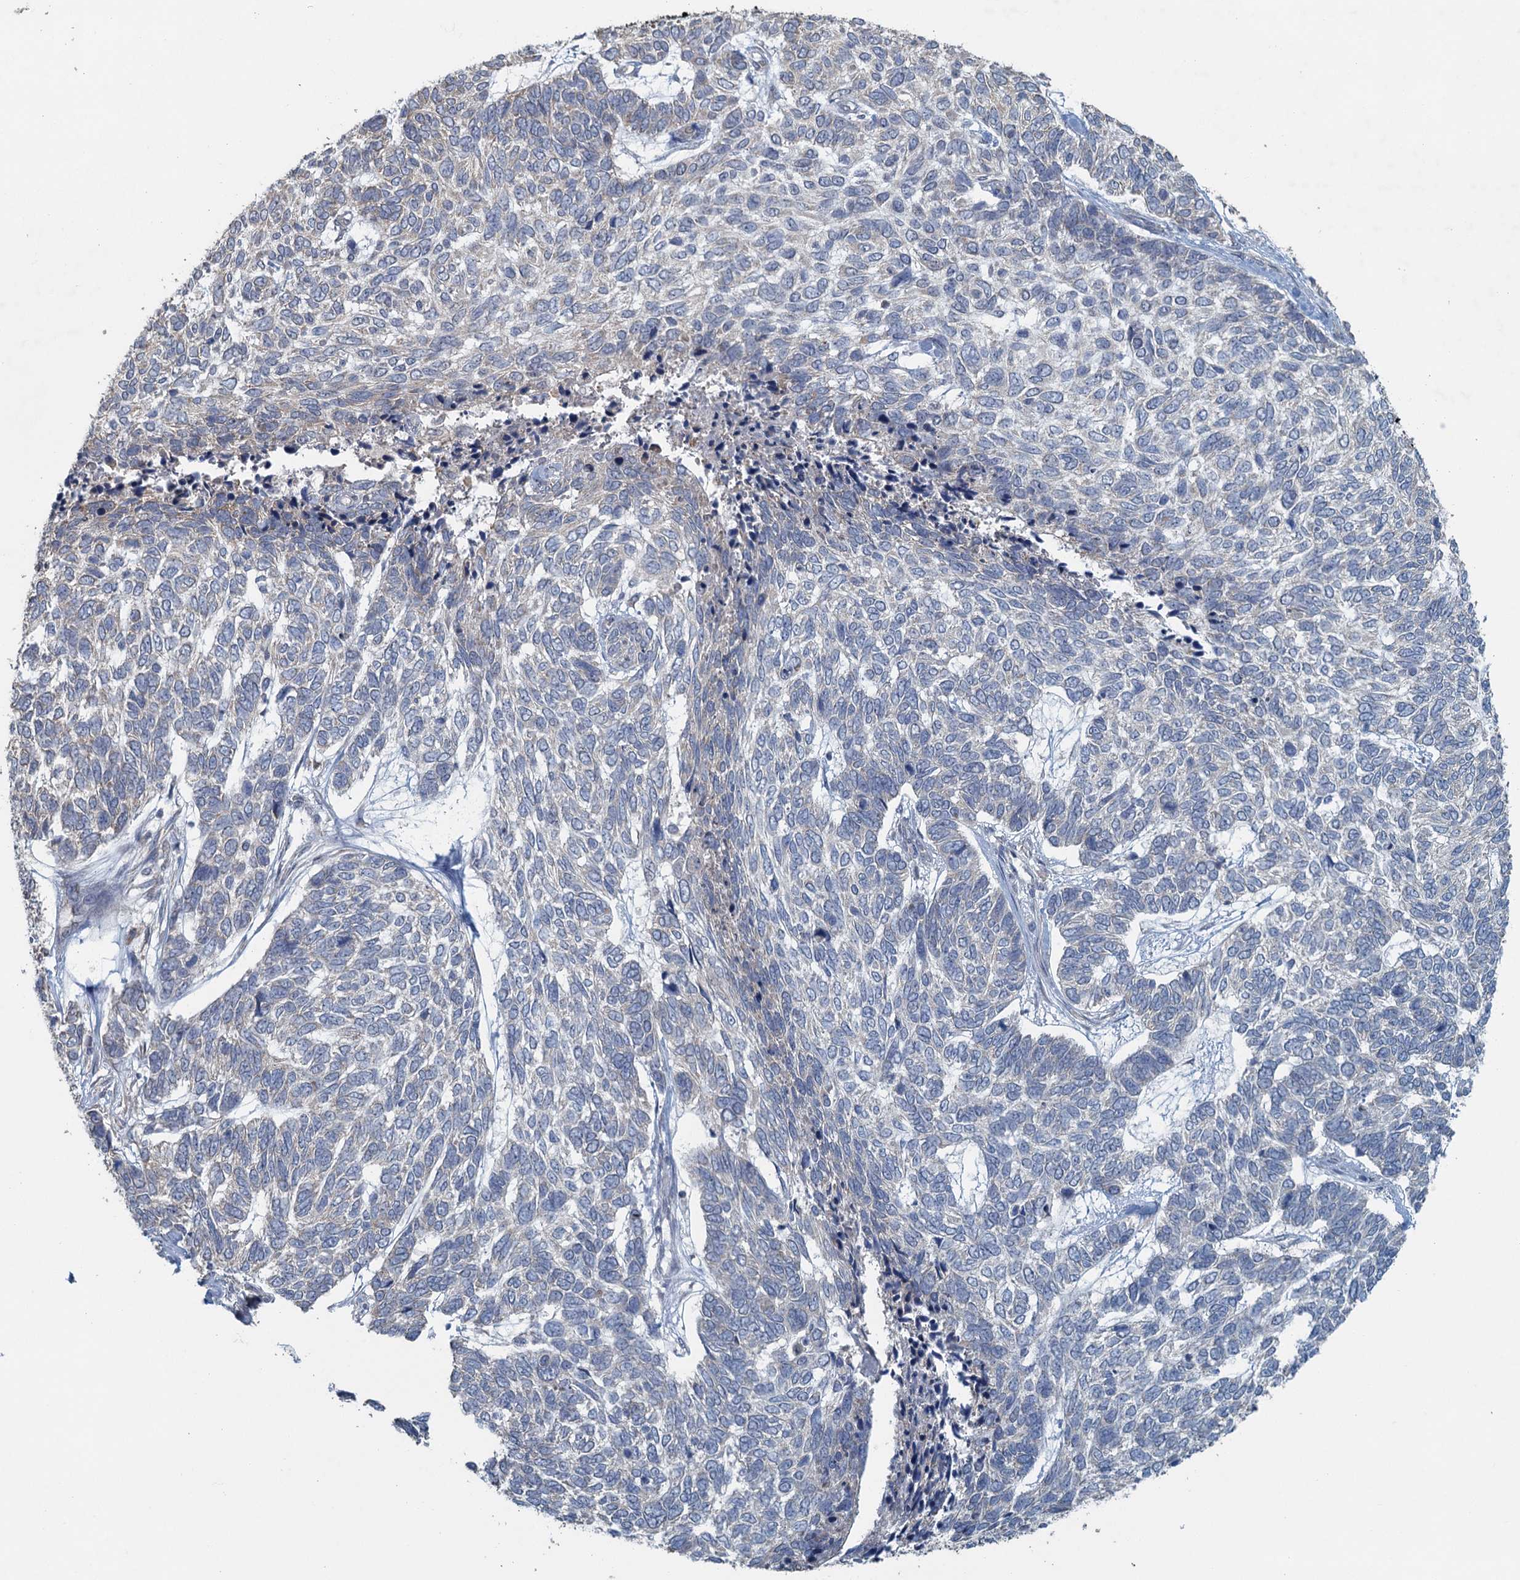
{"staining": {"intensity": "negative", "quantity": "none", "location": "none"}, "tissue": "skin cancer", "cell_type": "Tumor cells", "image_type": "cancer", "snomed": [{"axis": "morphology", "description": "Basal cell carcinoma"}, {"axis": "topography", "description": "Skin"}], "caption": "A micrograph of basal cell carcinoma (skin) stained for a protein displays no brown staining in tumor cells.", "gene": "TEX35", "patient": {"sex": "female", "age": 65}}